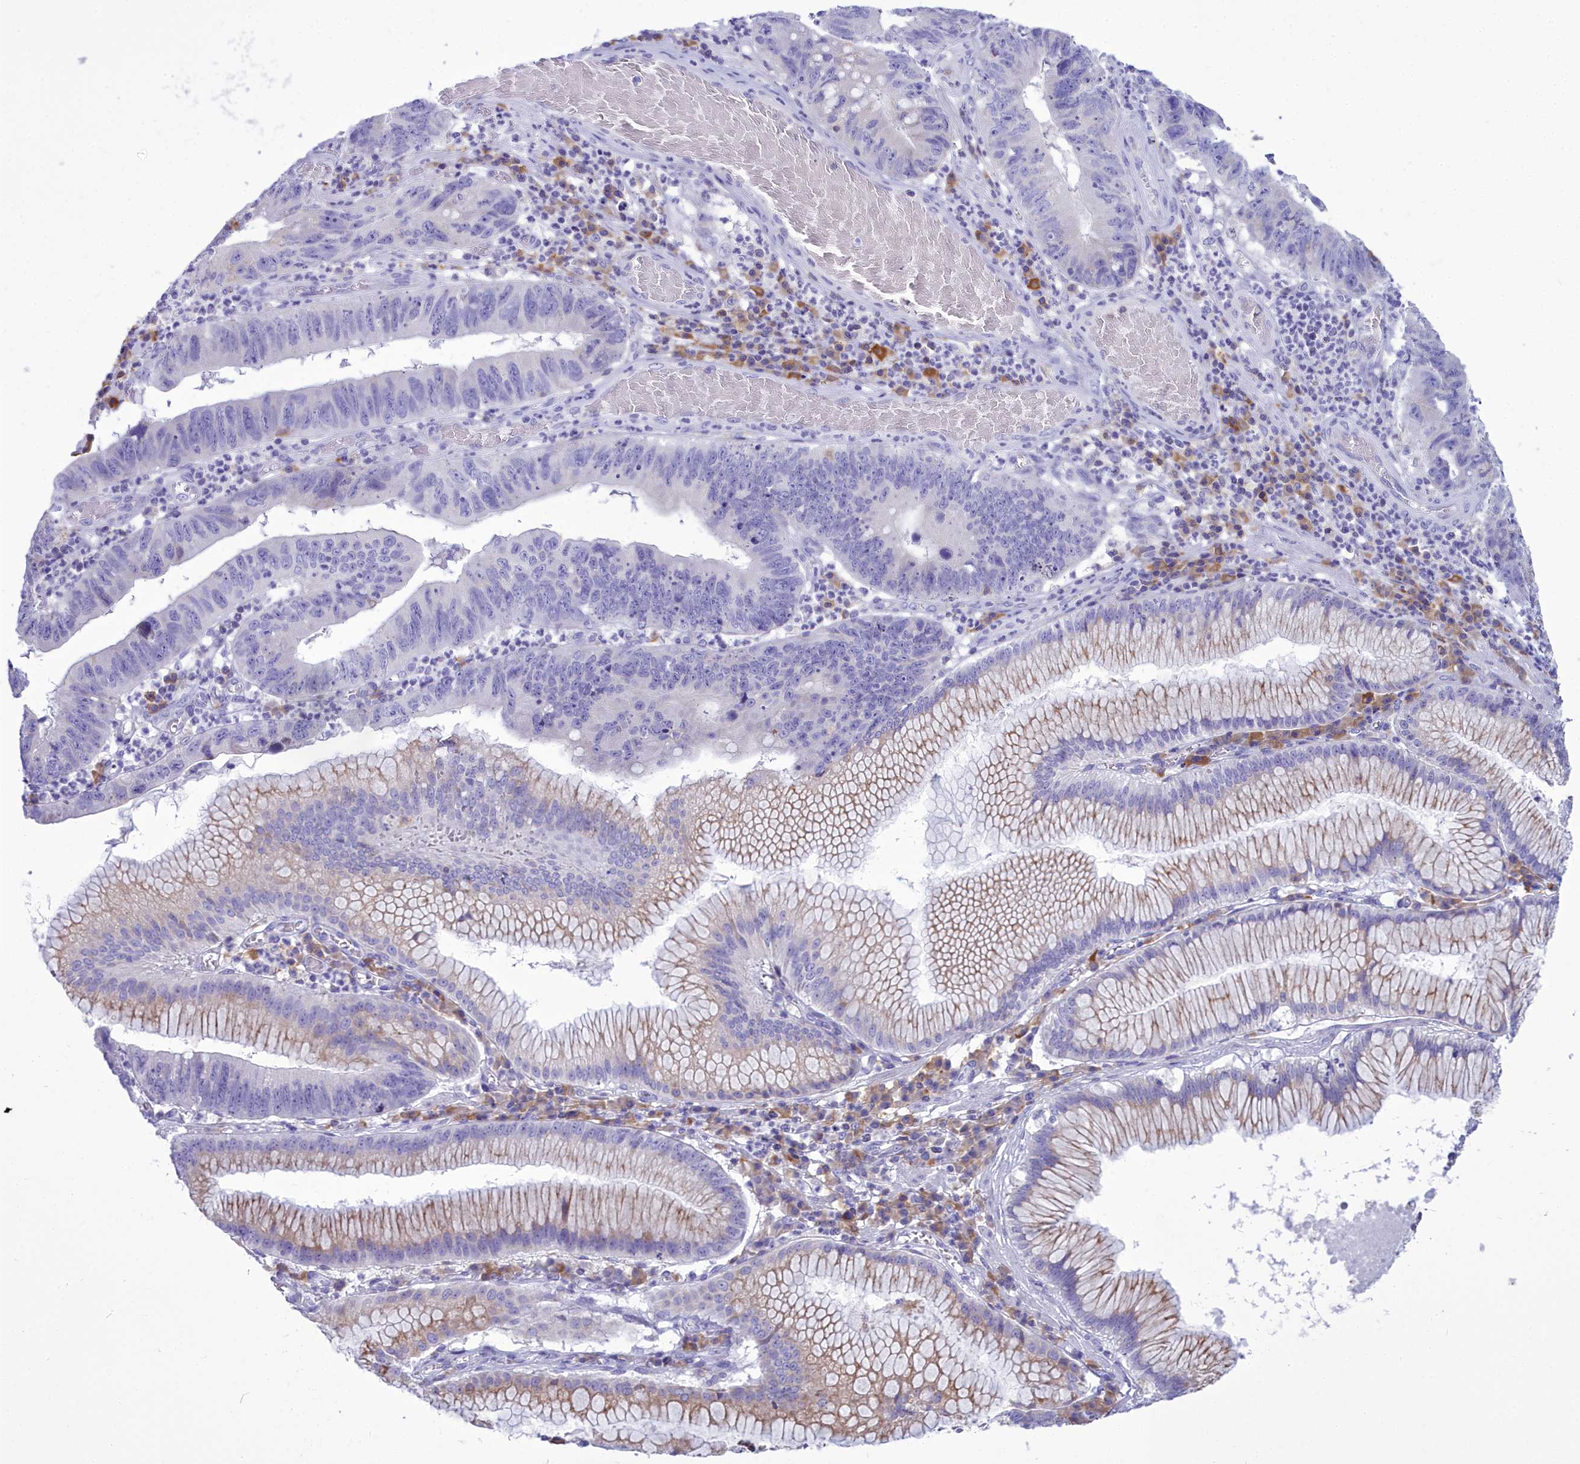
{"staining": {"intensity": "weak", "quantity": "<25%", "location": "cytoplasmic/membranous"}, "tissue": "stomach cancer", "cell_type": "Tumor cells", "image_type": "cancer", "snomed": [{"axis": "morphology", "description": "Adenocarcinoma, NOS"}, {"axis": "topography", "description": "Stomach"}], "caption": "Immunohistochemistry of human stomach cancer shows no staining in tumor cells.", "gene": "CD5", "patient": {"sex": "male", "age": 59}}